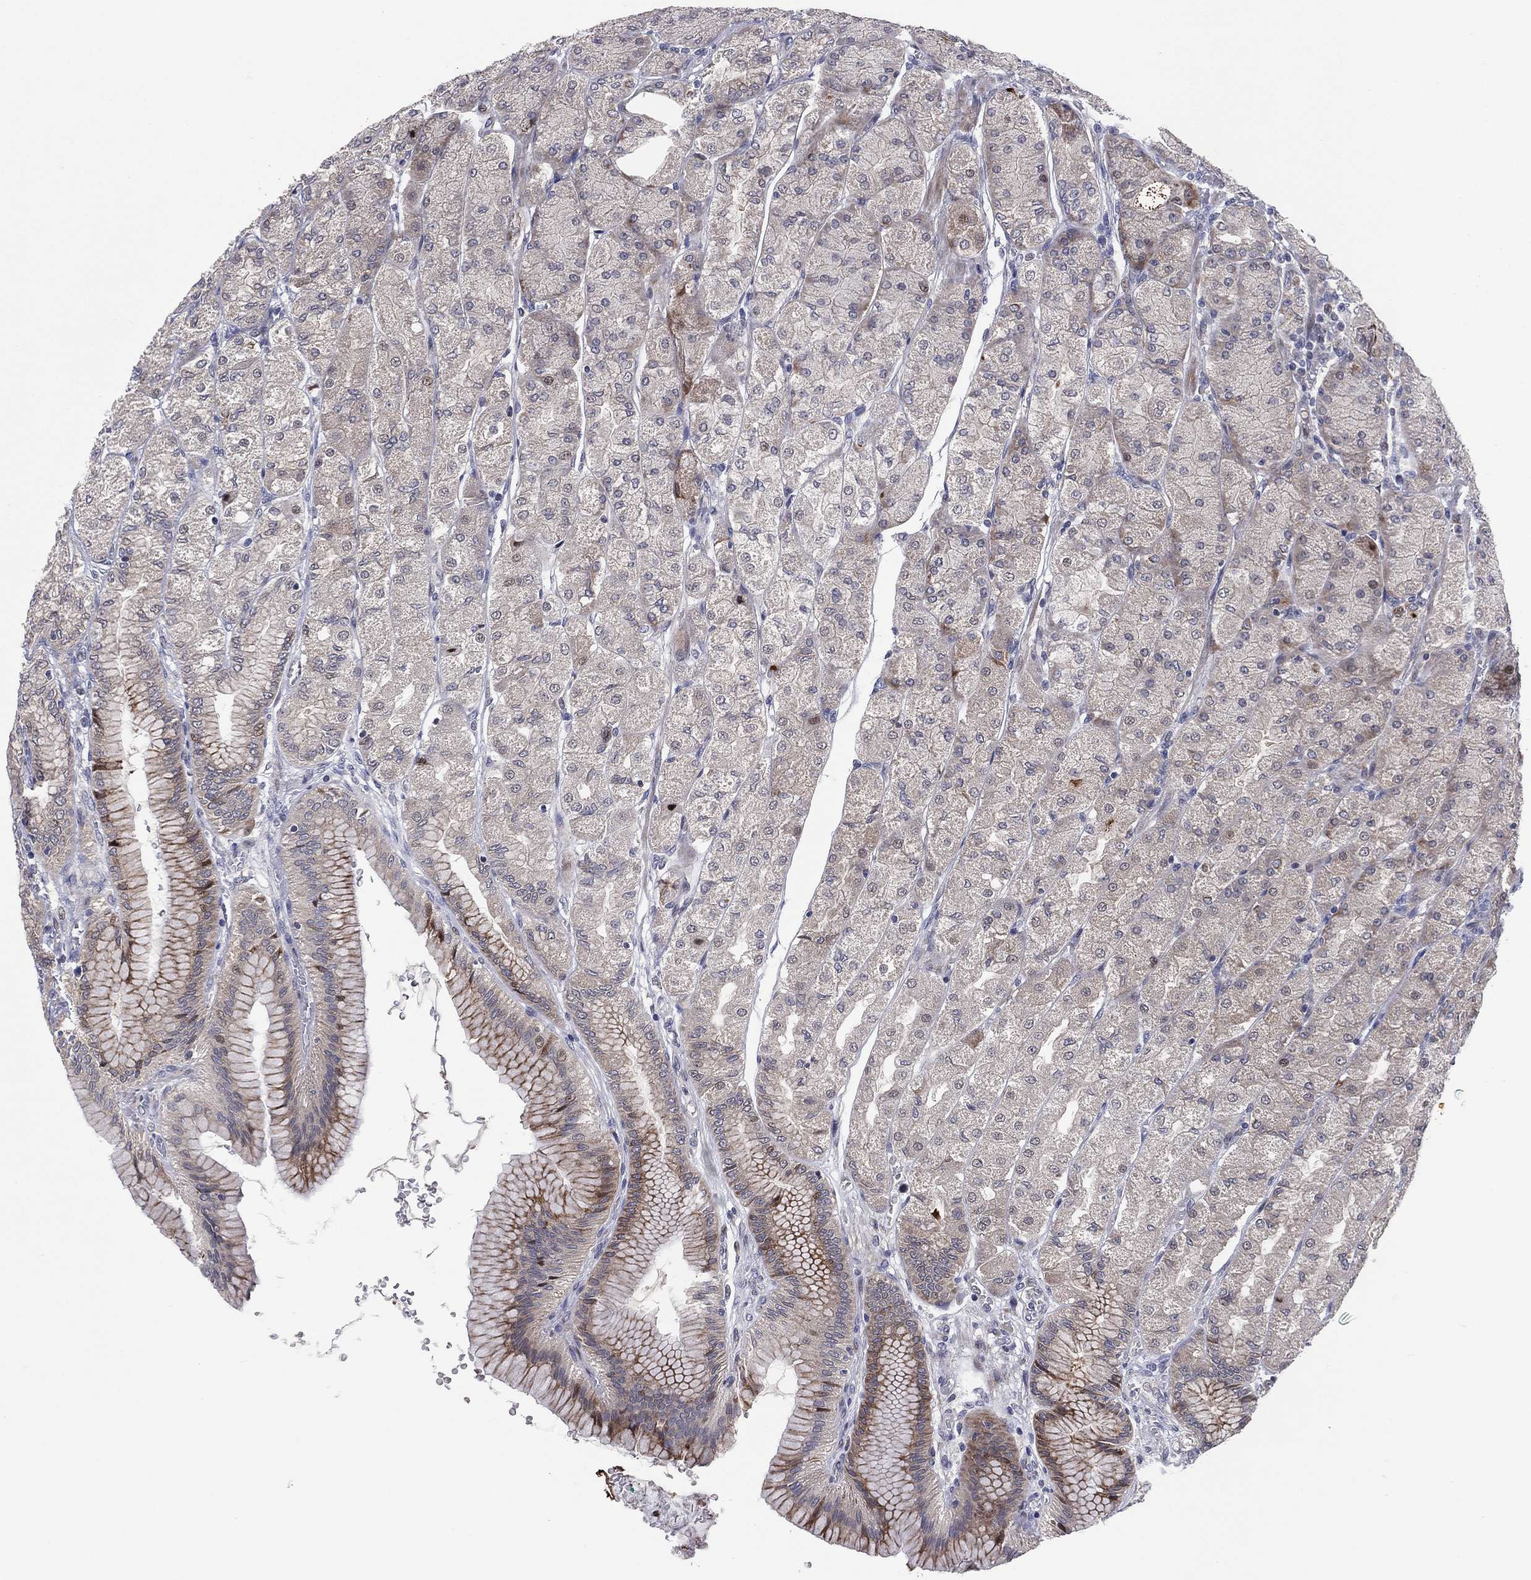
{"staining": {"intensity": "moderate", "quantity": "<25%", "location": "cytoplasmic/membranous"}, "tissue": "stomach", "cell_type": "Glandular cells", "image_type": "normal", "snomed": [{"axis": "morphology", "description": "Normal tissue, NOS"}, {"axis": "morphology", "description": "Adenocarcinoma, NOS"}, {"axis": "morphology", "description": "Adenocarcinoma, High grade"}, {"axis": "topography", "description": "Stomach, upper"}, {"axis": "topography", "description": "Stomach"}], "caption": "Moderate cytoplasmic/membranous protein staining is seen in about <25% of glandular cells in stomach. (IHC, brightfield microscopy, high magnification).", "gene": "UTP14A", "patient": {"sex": "female", "age": 65}}